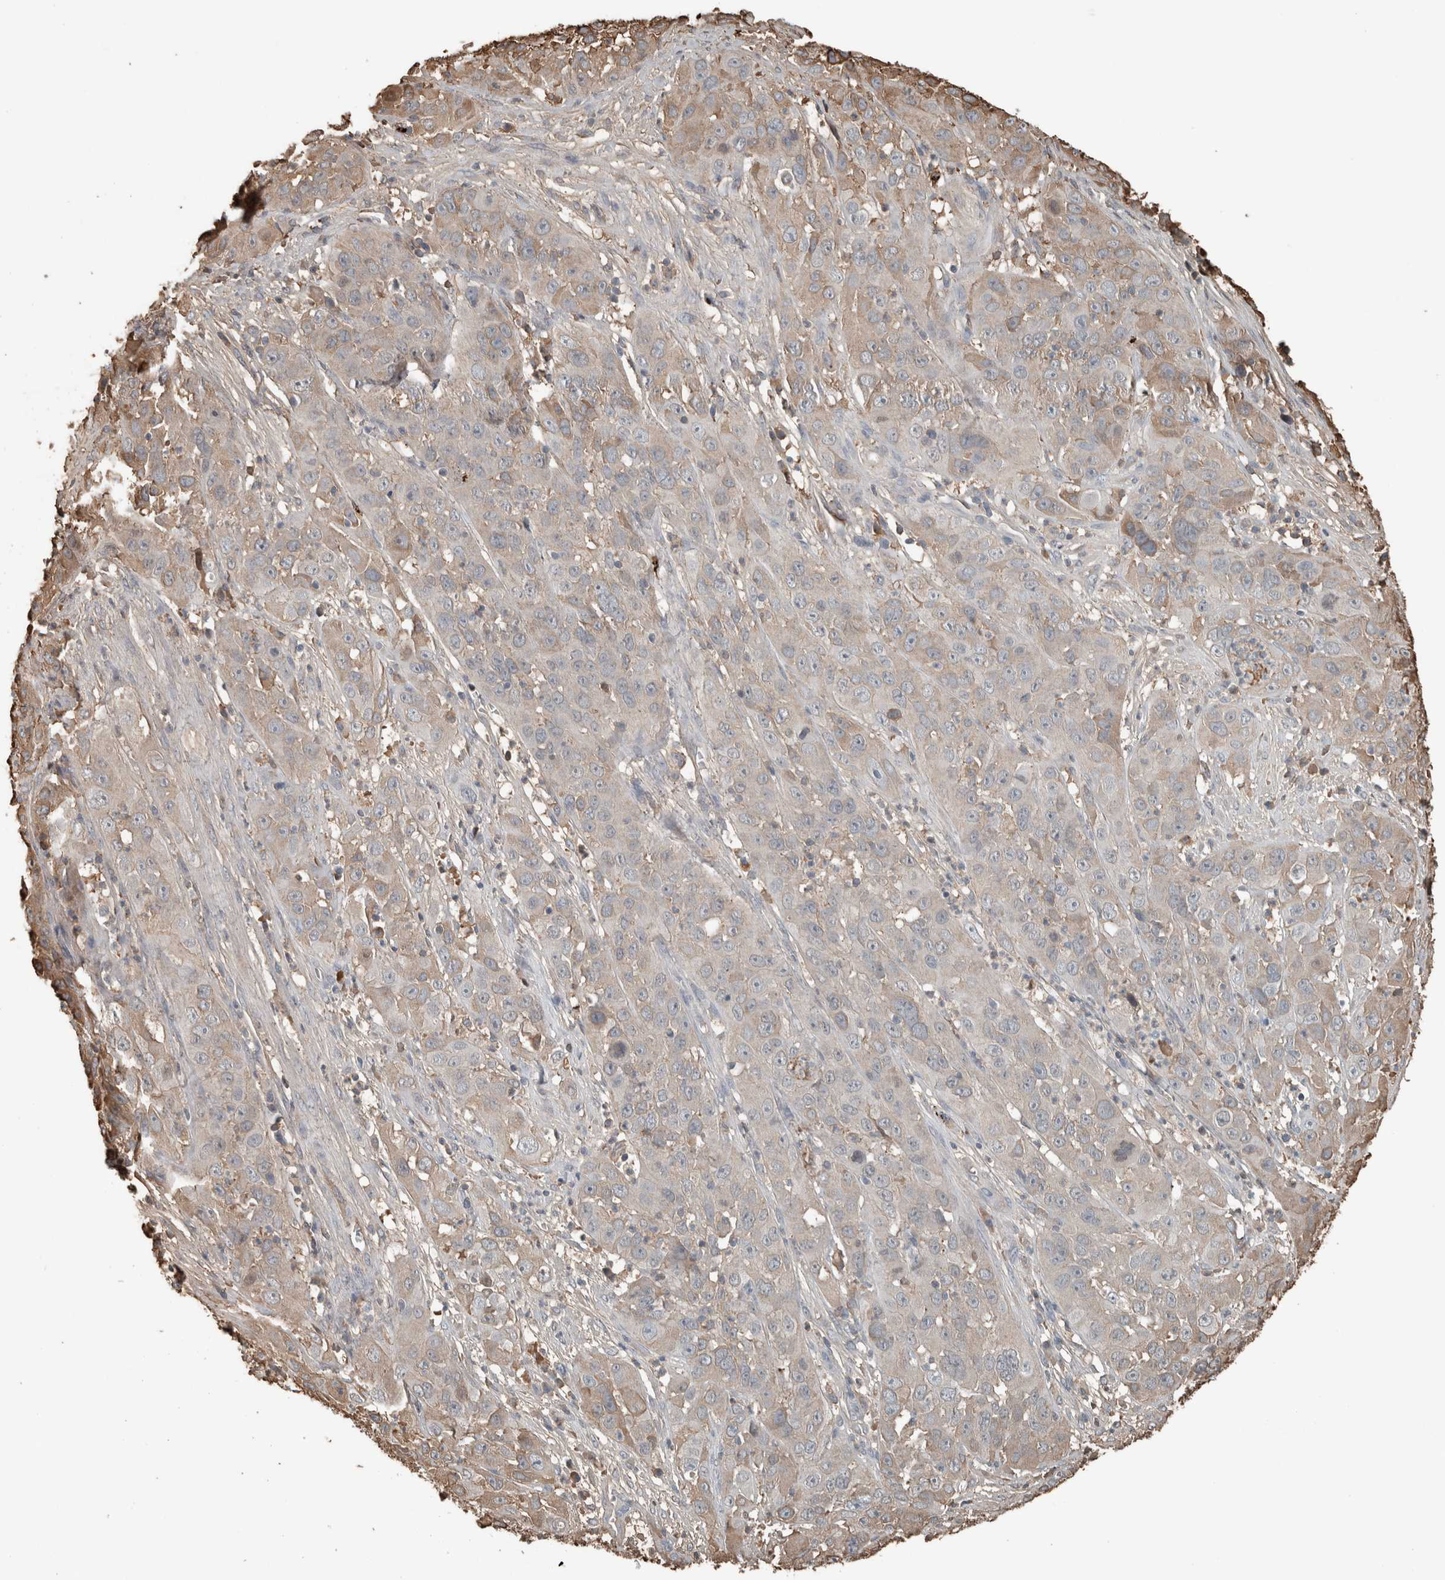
{"staining": {"intensity": "weak", "quantity": ">75%", "location": "cytoplasmic/membranous"}, "tissue": "cervical cancer", "cell_type": "Tumor cells", "image_type": "cancer", "snomed": [{"axis": "morphology", "description": "Squamous cell carcinoma, NOS"}, {"axis": "topography", "description": "Cervix"}], "caption": "Immunohistochemical staining of cervical cancer demonstrates low levels of weak cytoplasmic/membranous expression in approximately >75% of tumor cells.", "gene": "USP34", "patient": {"sex": "female", "age": 32}}